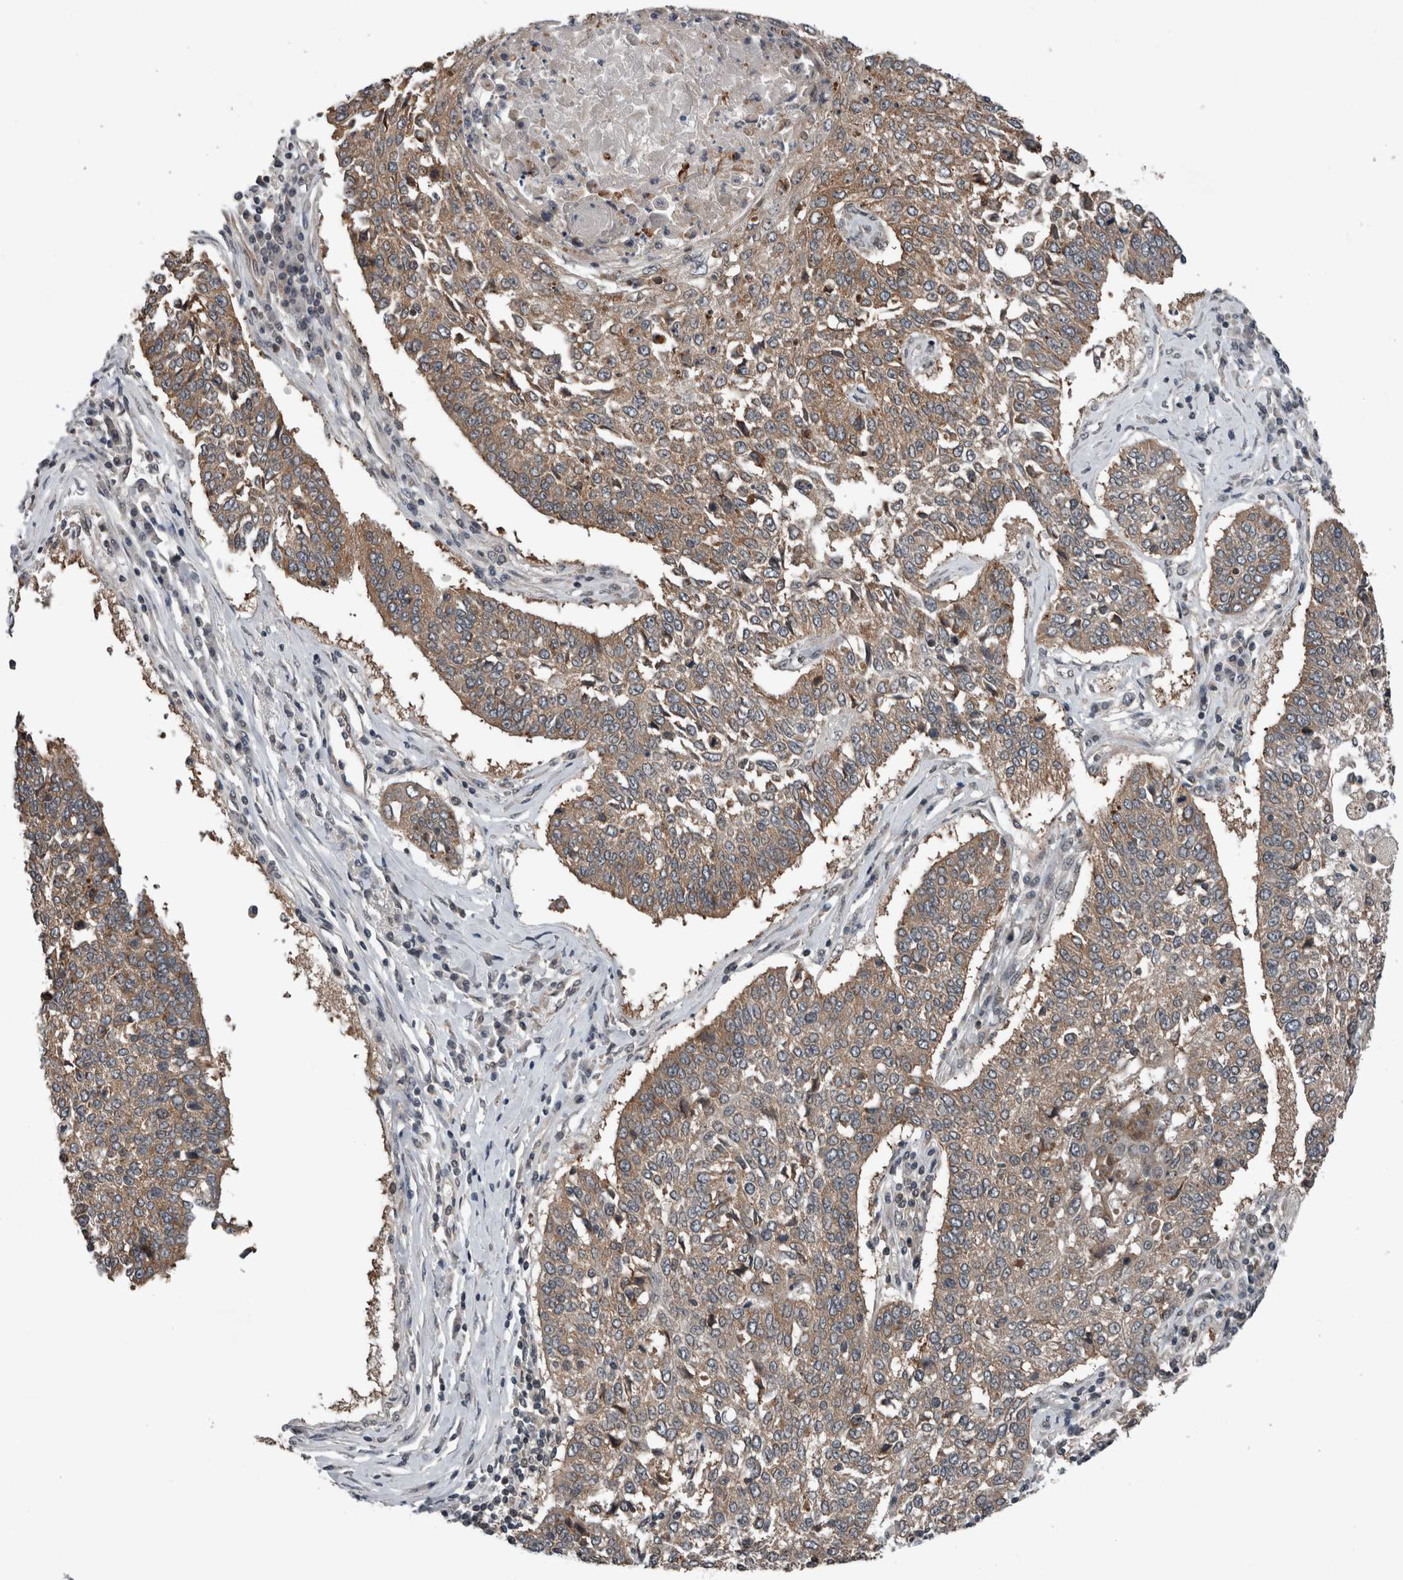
{"staining": {"intensity": "weak", "quantity": ">75%", "location": "cytoplasmic/membranous"}, "tissue": "lung cancer", "cell_type": "Tumor cells", "image_type": "cancer", "snomed": [{"axis": "morphology", "description": "Normal tissue, NOS"}, {"axis": "morphology", "description": "Squamous cell carcinoma, NOS"}, {"axis": "topography", "description": "Cartilage tissue"}, {"axis": "topography", "description": "Bronchus"}, {"axis": "topography", "description": "Lung"}, {"axis": "topography", "description": "Peripheral nerve tissue"}], "caption": "Immunohistochemical staining of lung squamous cell carcinoma demonstrates low levels of weak cytoplasmic/membranous protein expression in approximately >75% of tumor cells.", "gene": "ENY2", "patient": {"sex": "female", "age": 49}}